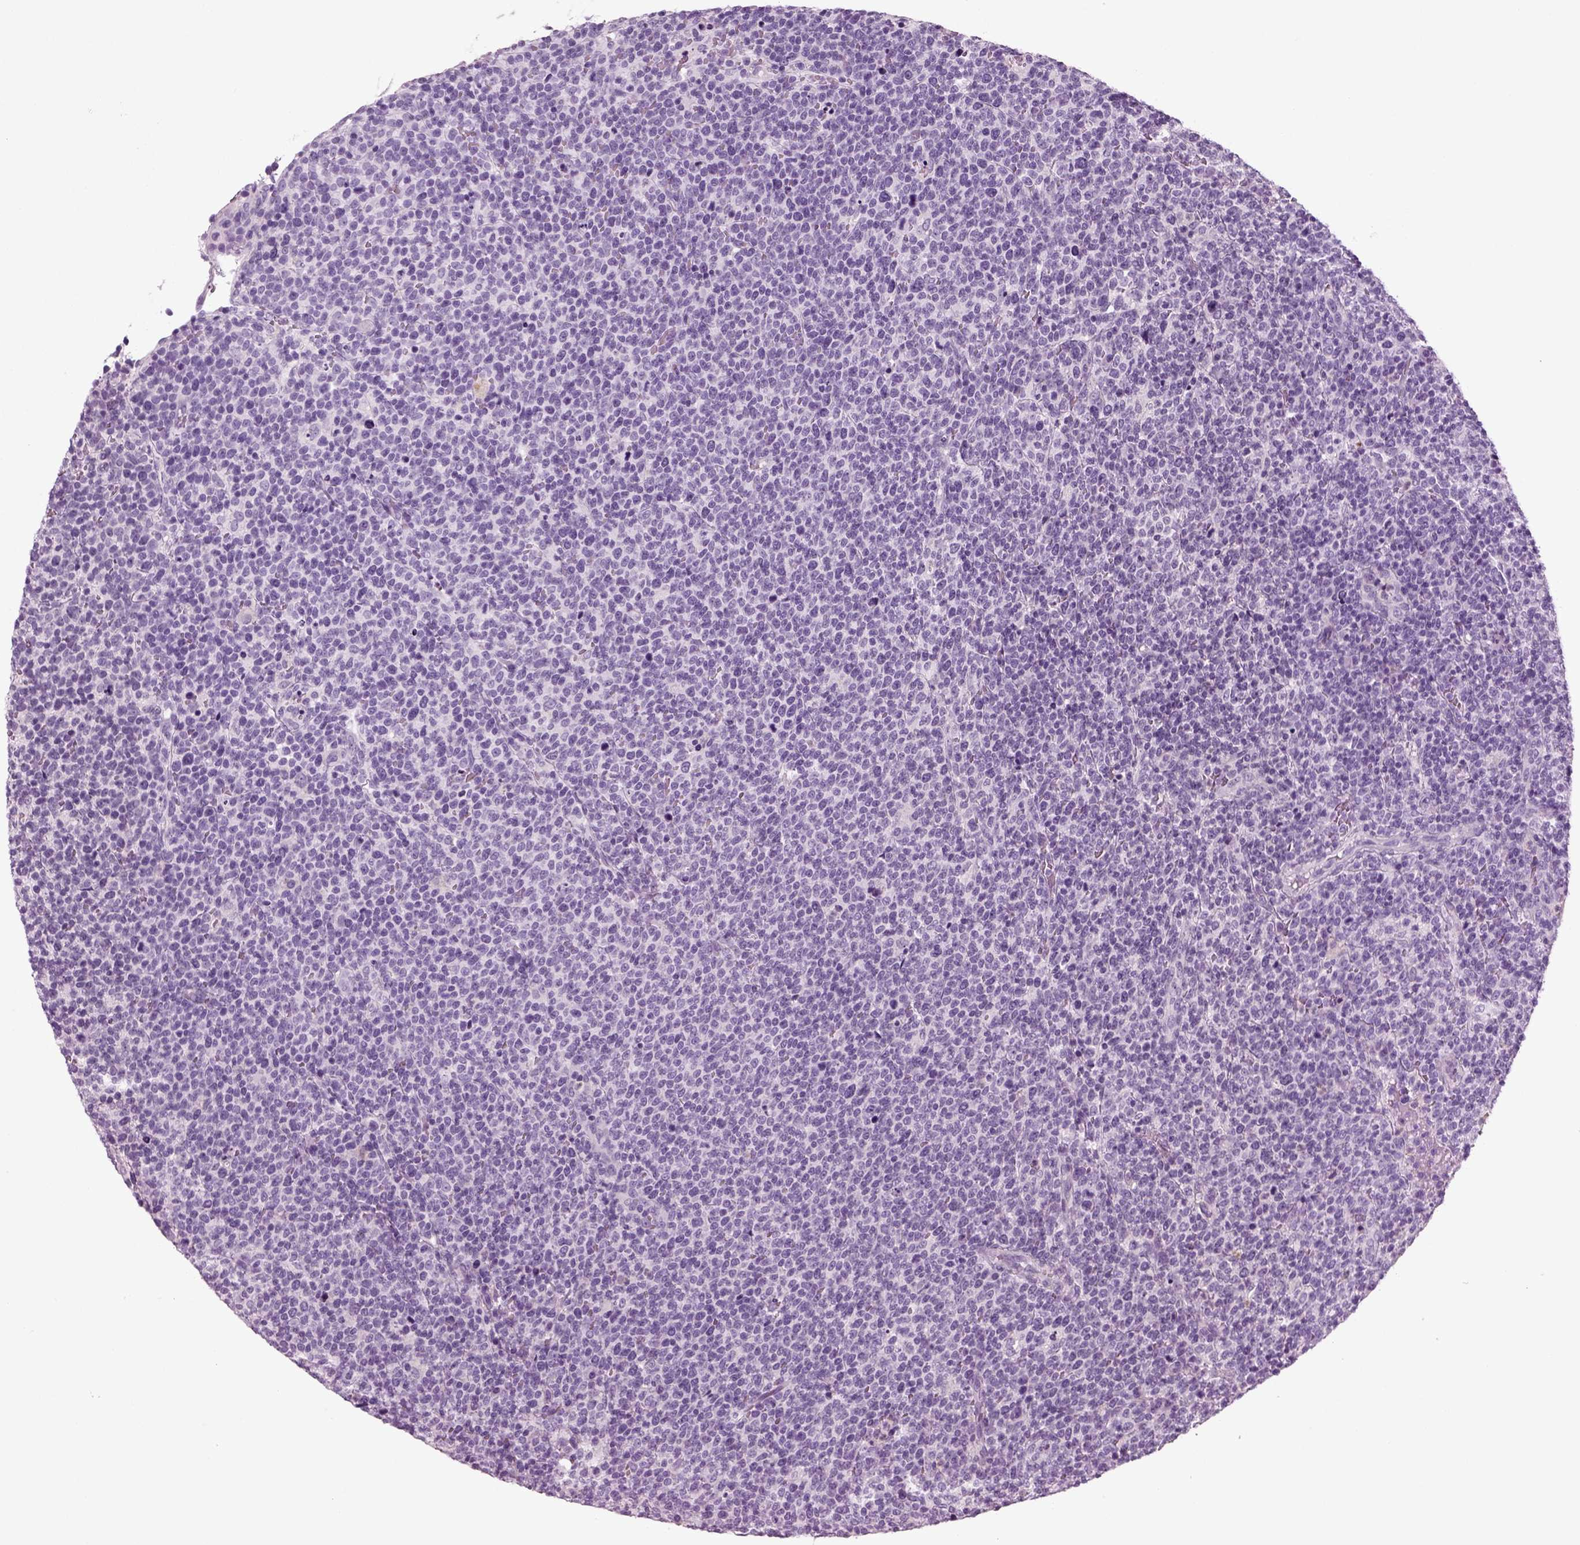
{"staining": {"intensity": "negative", "quantity": "none", "location": "none"}, "tissue": "lymphoma", "cell_type": "Tumor cells", "image_type": "cancer", "snomed": [{"axis": "morphology", "description": "Malignant lymphoma, non-Hodgkin's type, High grade"}, {"axis": "topography", "description": "Lymph node"}], "caption": "Immunohistochemistry of lymphoma shows no positivity in tumor cells.", "gene": "CRABP1", "patient": {"sex": "male", "age": 61}}